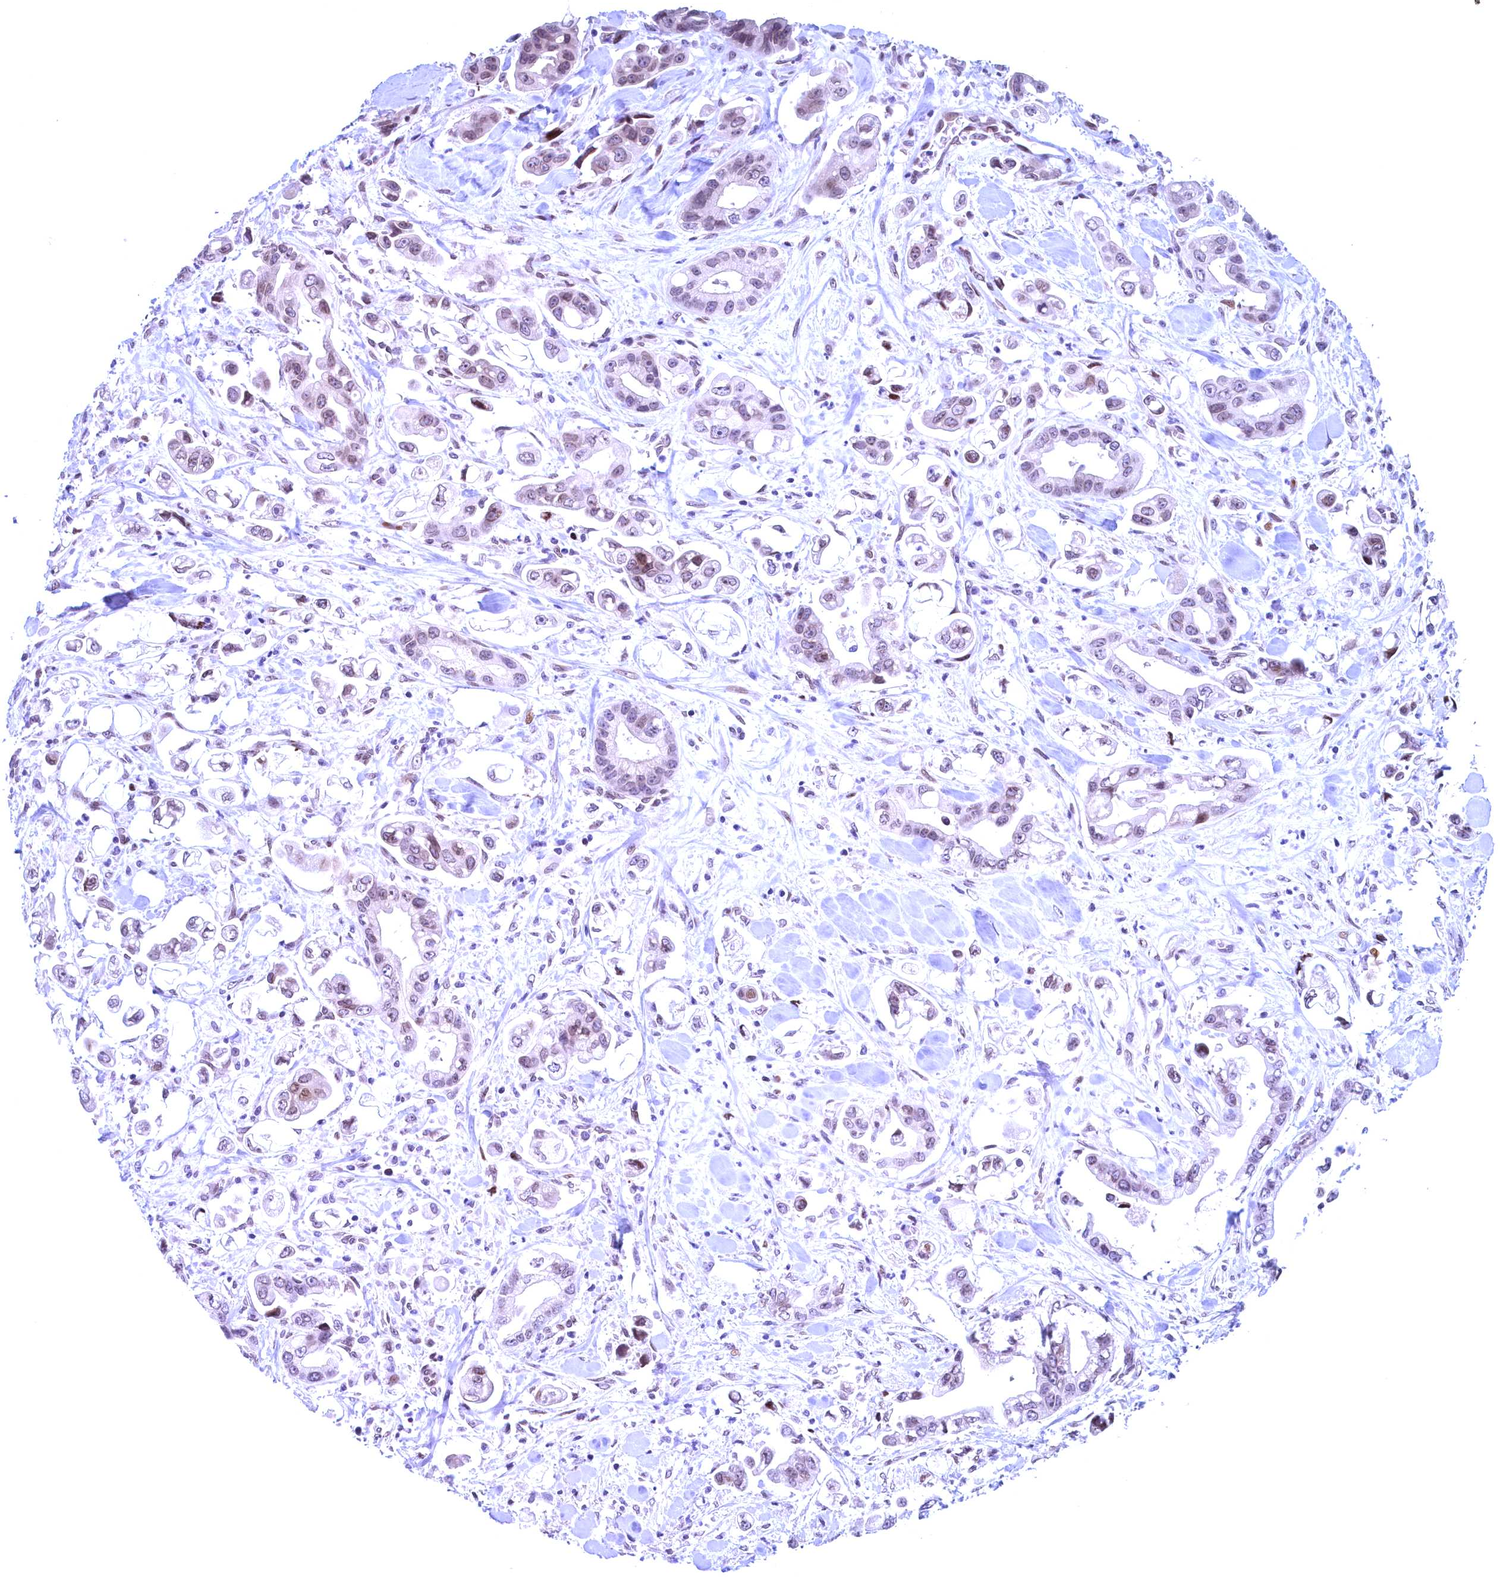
{"staining": {"intensity": "weak", "quantity": "<25%", "location": "nuclear"}, "tissue": "stomach cancer", "cell_type": "Tumor cells", "image_type": "cancer", "snomed": [{"axis": "morphology", "description": "Adenocarcinoma, NOS"}, {"axis": "topography", "description": "Stomach"}], "caption": "Immunohistochemistry photomicrograph of human adenocarcinoma (stomach) stained for a protein (brown), which displays no staining in tumor cells.", "gene": "GPSM1", "patient": {"sex": "male", "age": 62}}